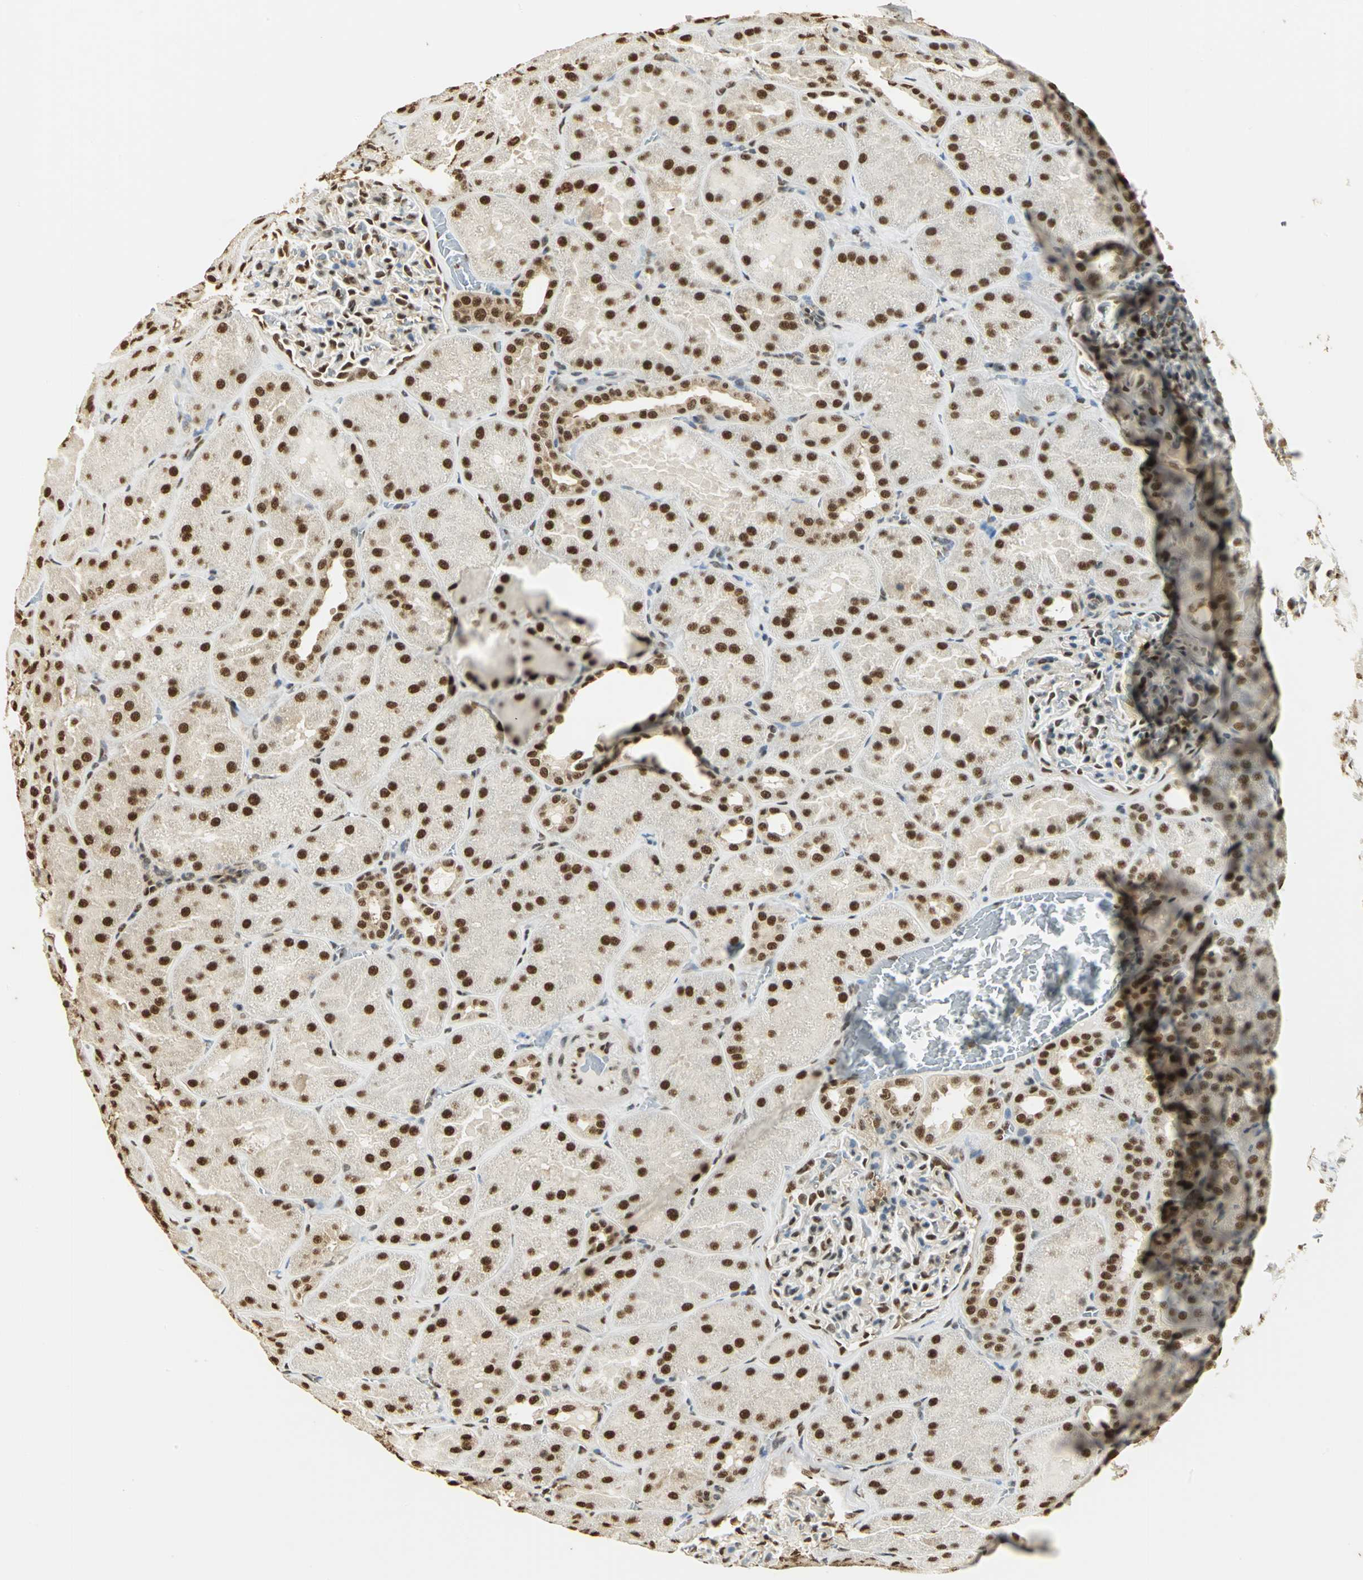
{"staining": {"intensity": "strong", "quantity": "25%-75%", "location": "nuclear"}, "tissue": "kidney", "cell_type": "Cells in glomeruli", "image_type": "normal", "snomed": [{"axis": "morphology", "description": "Normal tissue, NOS"}, {"axis": "topography", "description": "Kidney"}], "caption": "IHC histopathology image of unremarkable kidney: kidney stained using immunohistochemistry (IHC) exhibits high levels of strong protein expression localized specifically in the nuclear of cells in glomeruli, appearing as a nuclear brown color.", "gene": "SET", "patient": {"sex": "male", "age": 28}}